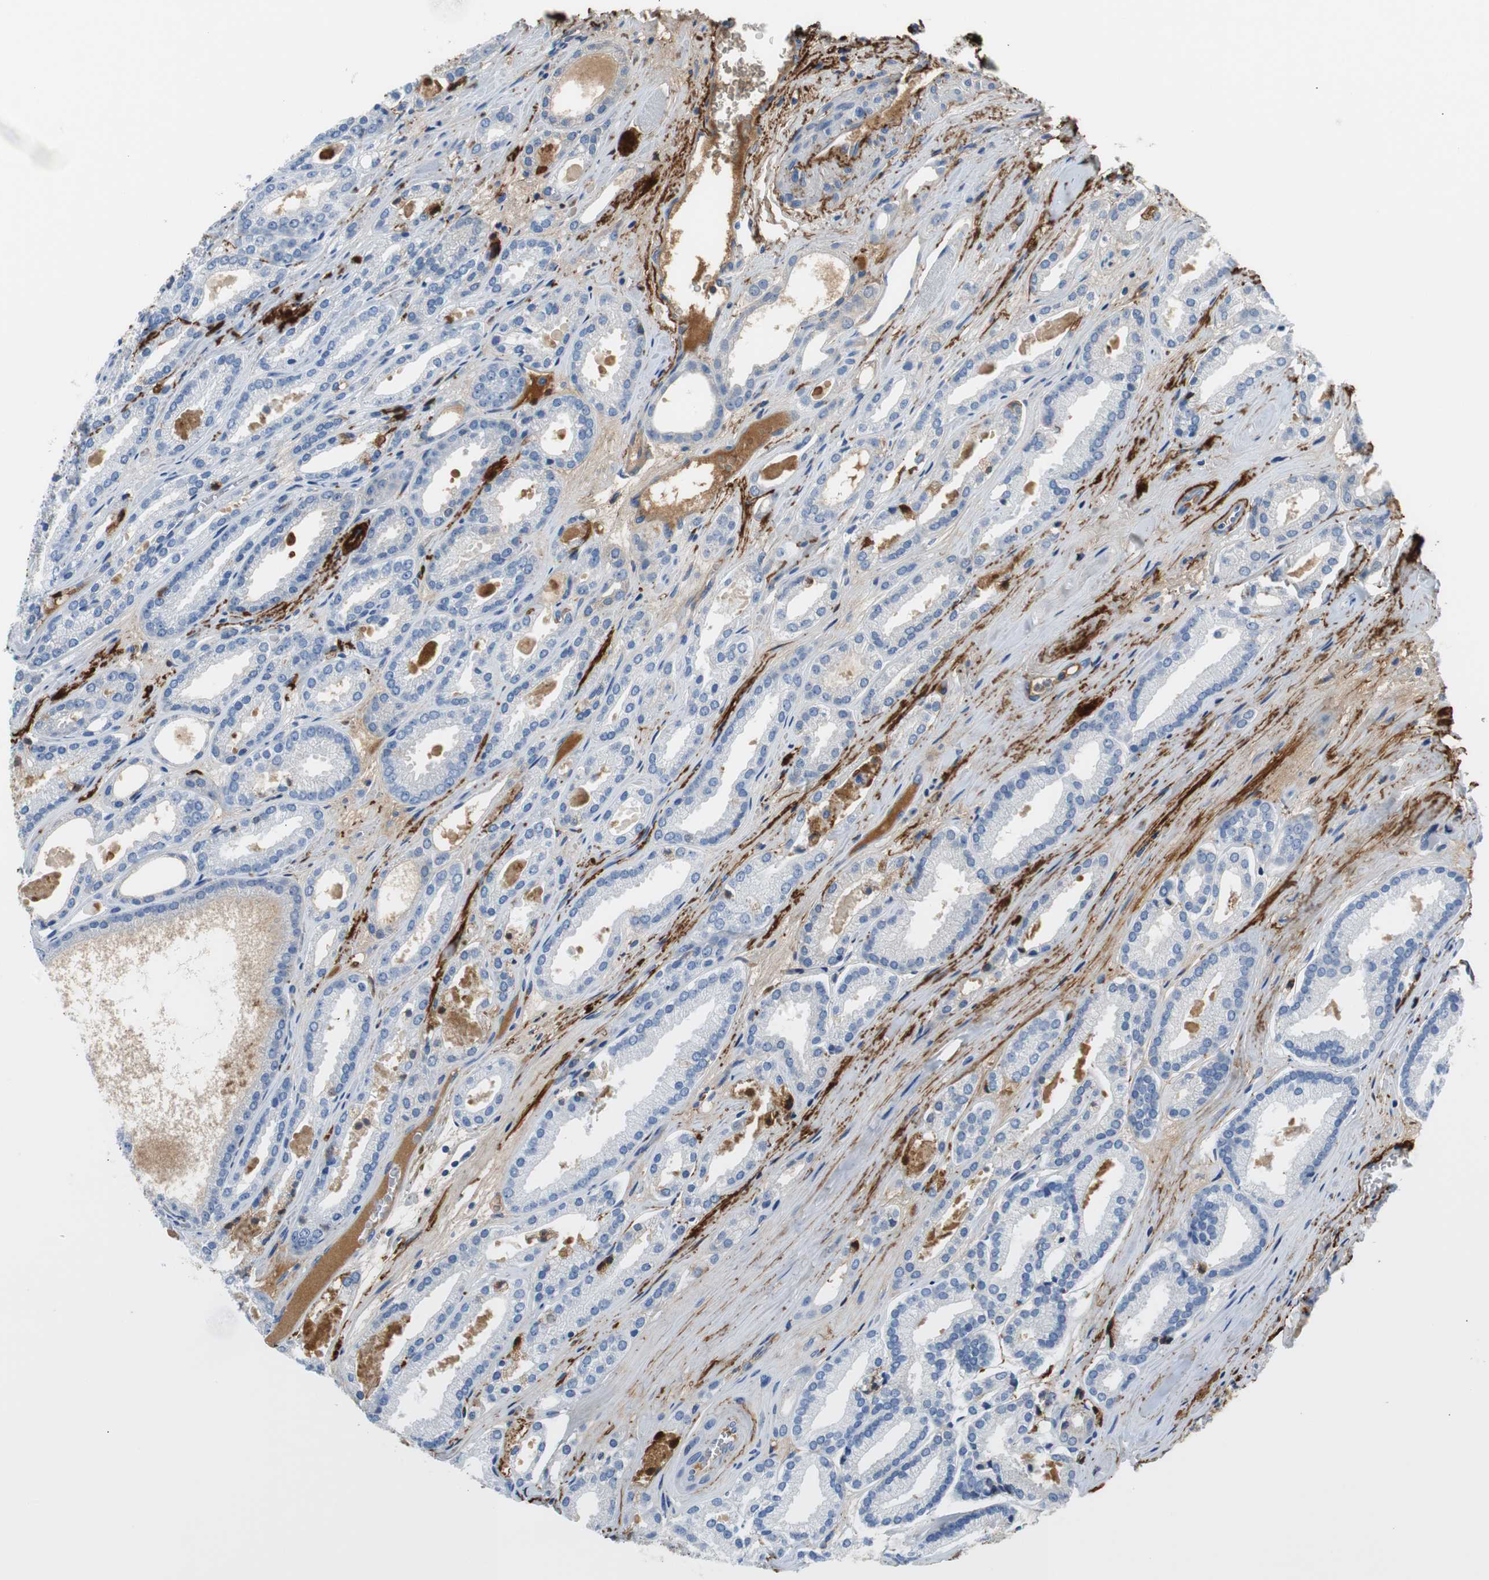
{"staining": {"intensity": "weak", "quantity": "<25%", "location": "cytoplasmic/membranous"}, "tissue": "prostate cancer", "cell_type": "Tumor cells", "image_type": "cancer", "snomed": [{"axis": "morphology", "description": "Adenocarcinoma, Low grade"}, {"axis": "topography", "description": "Prostate"}], "caption": "A high-resolution micrograph shows immunohistochemistry staining of prostate low-grade adenocarcinoma, which reveals no significant expression in tumor cells. Brightfield microscopy of immunohistochemistry (IHC) stained with DAB (brown) and hematoxylin (blue), captured at high magnification.", "gene": "APCS", "patient": {"sex": "male", "age": 59}}